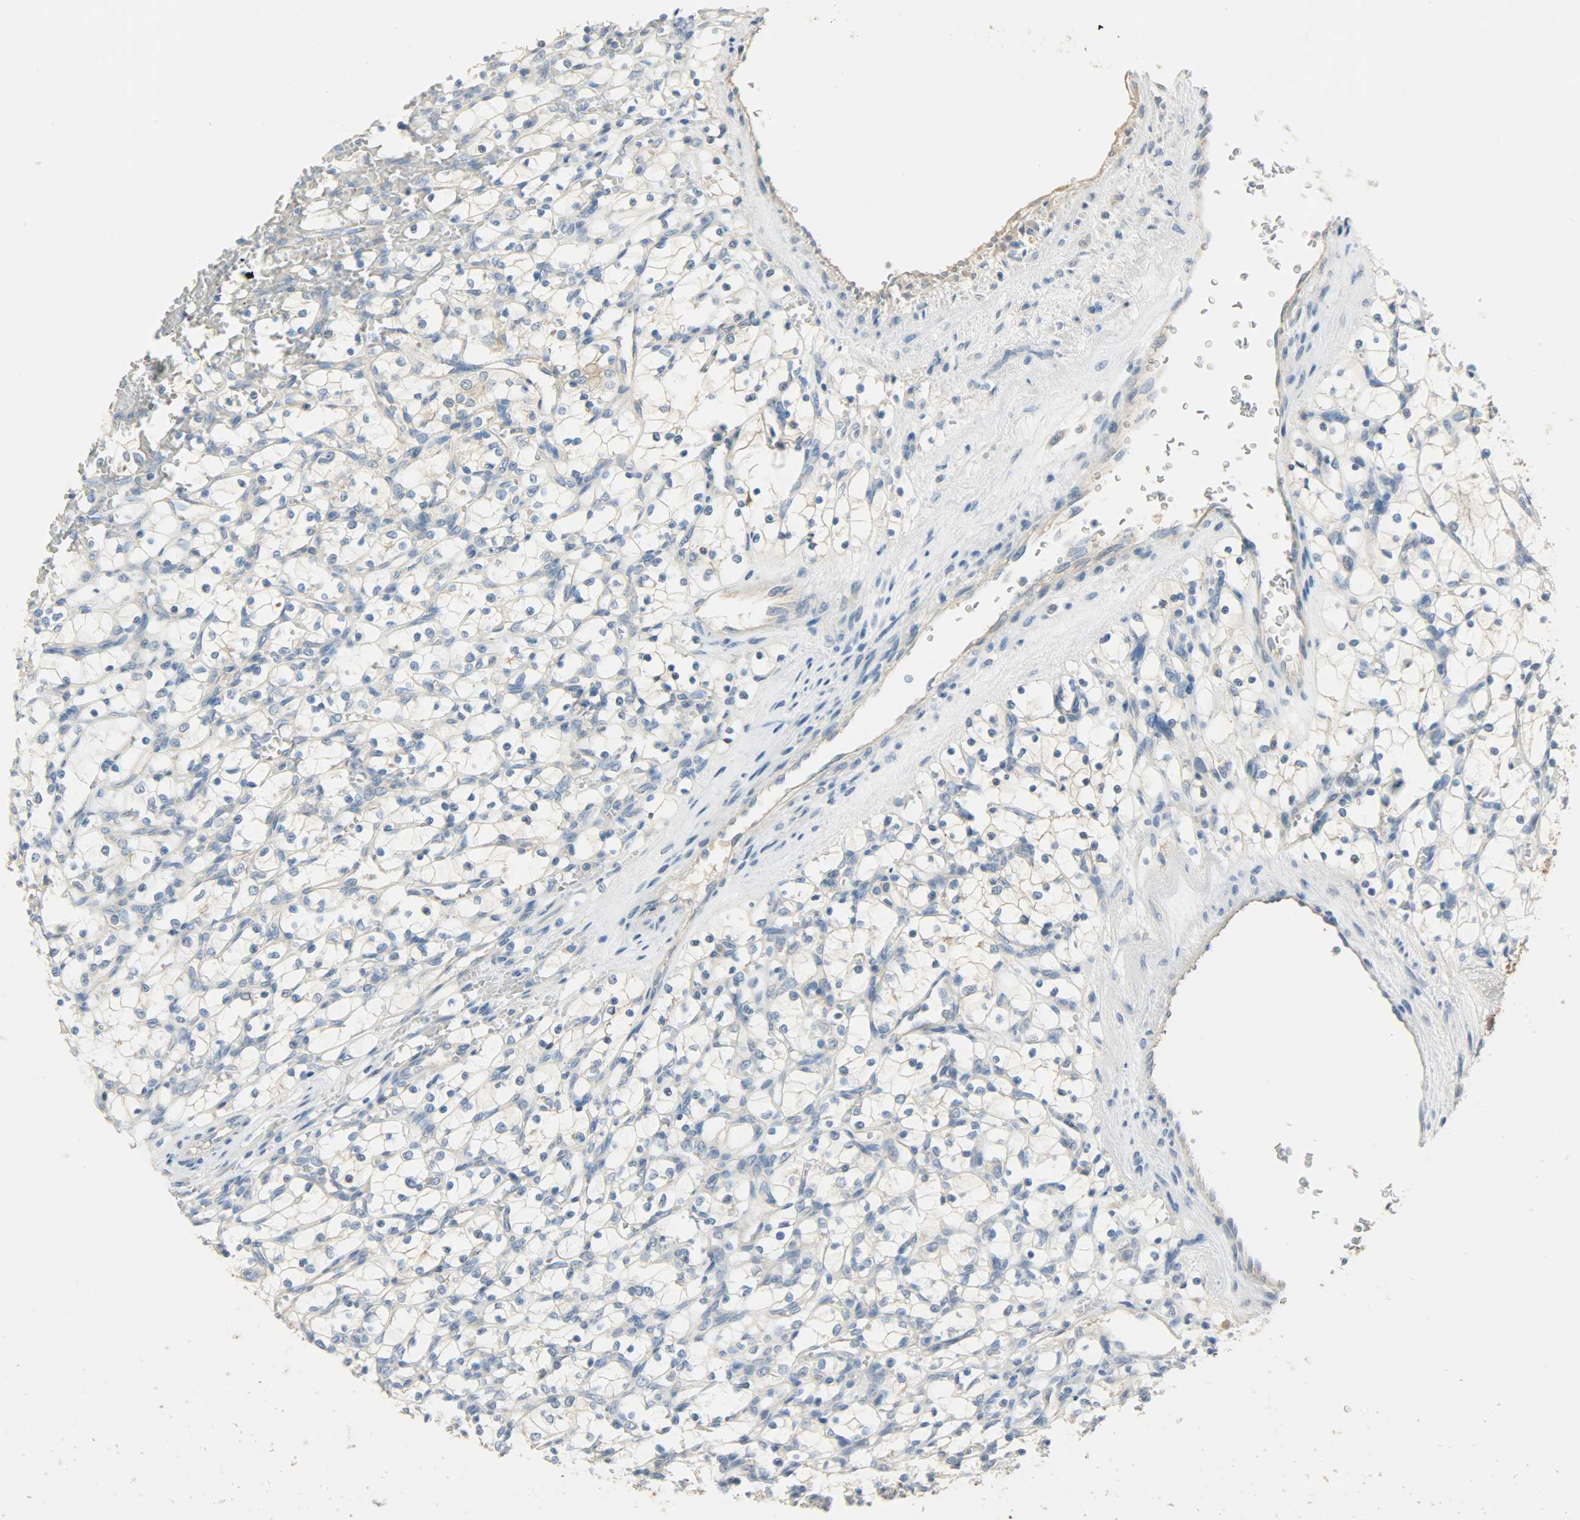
{"staining": {"intensity": "moderate", "quantity": "25%-75%", "location": "cytoplasmic/membranous"}, "tissue": "renal cancer", "cell_type": "Tumor cells", "image_type": "cancer", "snomed": [{"axis": "morphology", "description": "Adenocarcinoma, NOS"}, {"axis": "topography", "description": "Kidney"}], "caption": "DAB (3,3'-diaminobenzidine) immunohistochemical staining of human renal cancer demonstrates moderate cytoplasmic/membranous protein staining in approximately 25%-75% of tumor cells.", "gene": "DSG2", "patient": {"sex": "female", "age": 69}}